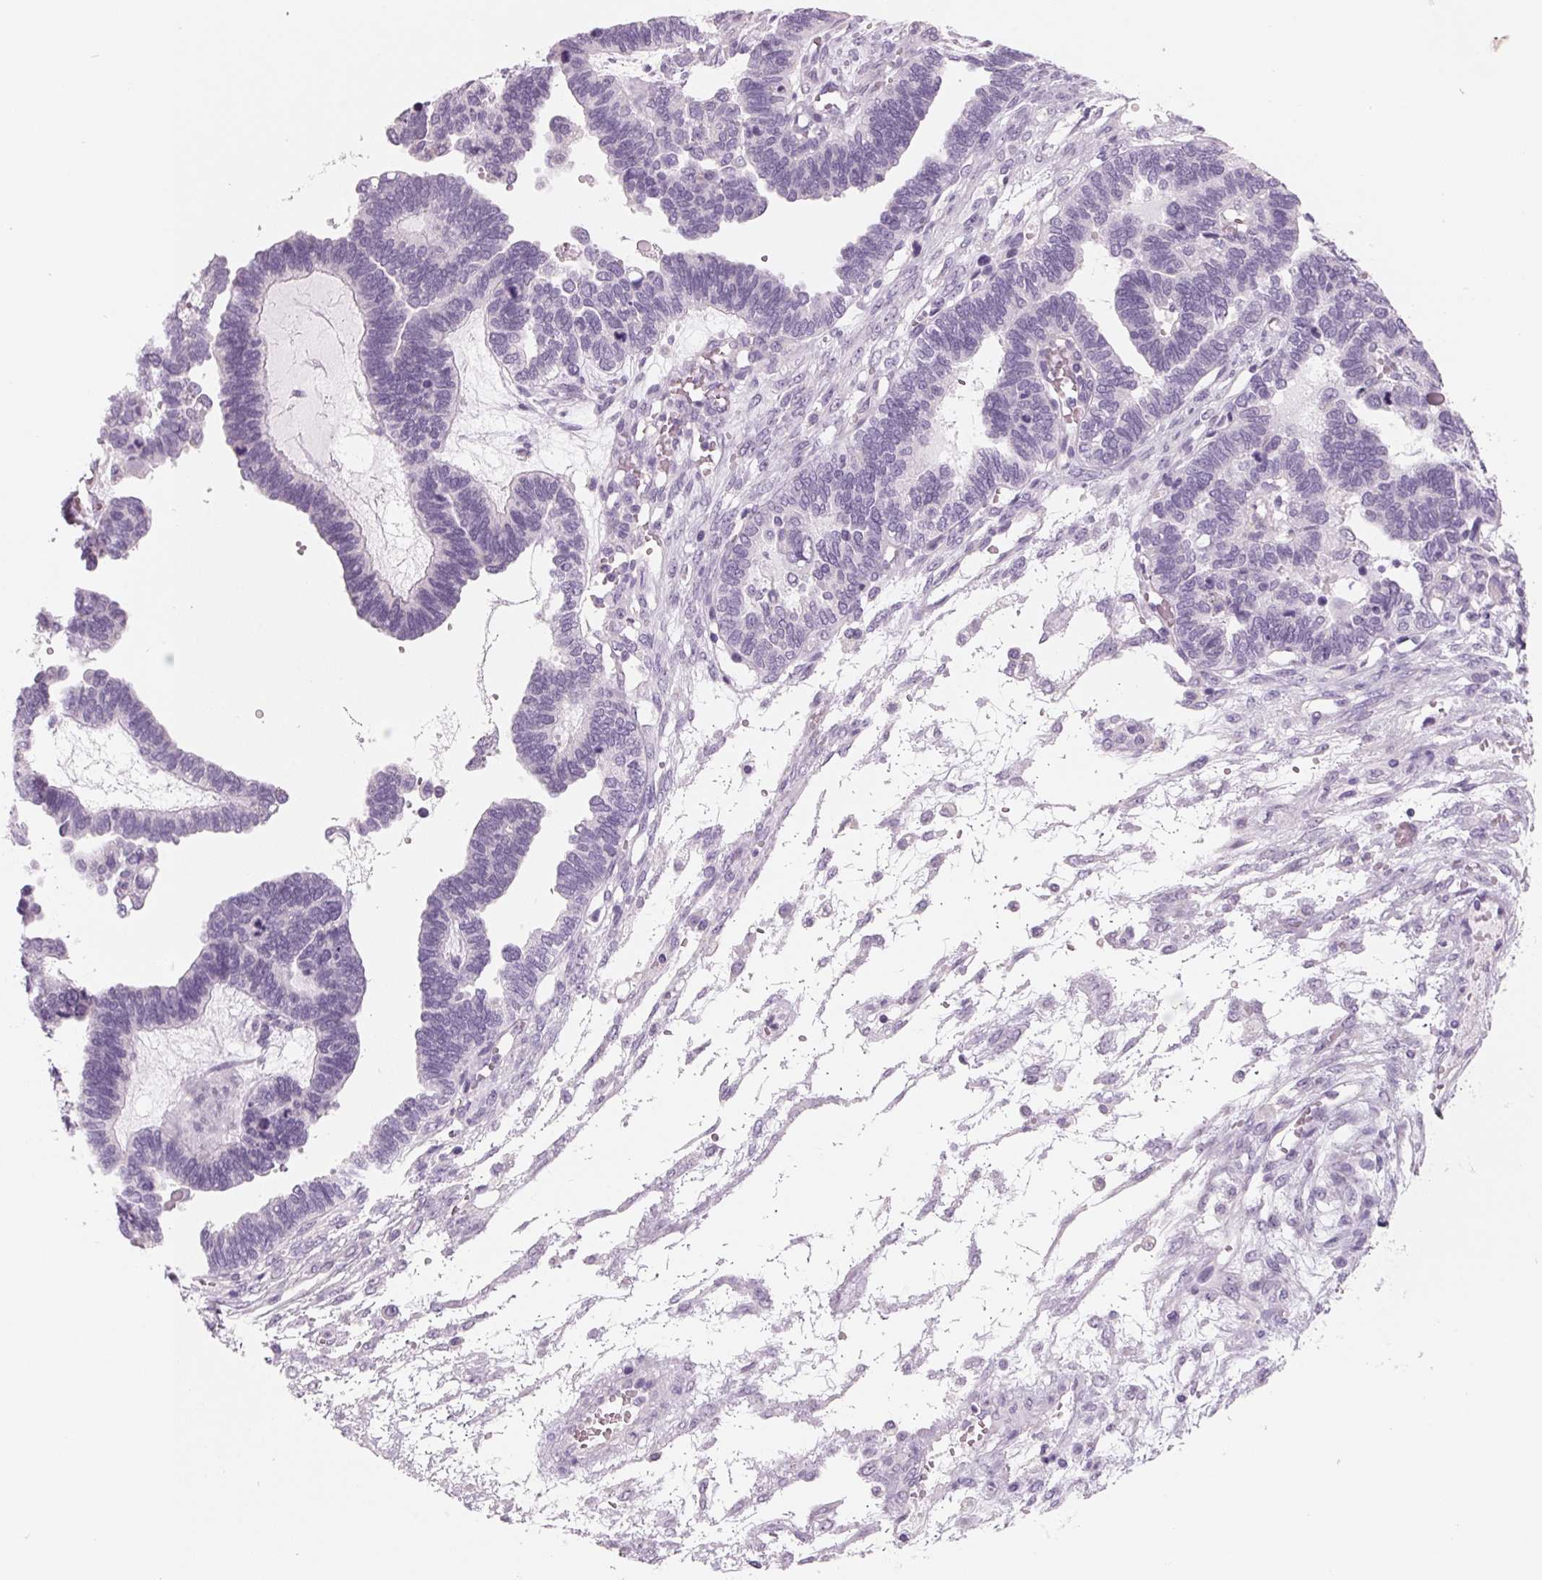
{"staining": {"intensity": "negative", "quantity": "none", "location": "none"}, "tissue": "ovarian cancer", "cell_type": "Tumor cells", "image_type": "cancer", "snomed": [{"axis": "morphology", "description": "Cystadenocarcinoma, serous, NOS"}, {"axis": "topography", "description": "Ovary"}], "caption": "A high-resolution micrograph shows IHC staining of ovarian cancer (serous cystadenocarcinoma), which shows no significant positivity in tumor cells. (DAB immunohistochemistry, high magnification).", "gene": "FTCD", "patient": {"sex": "female", "age": 51}}